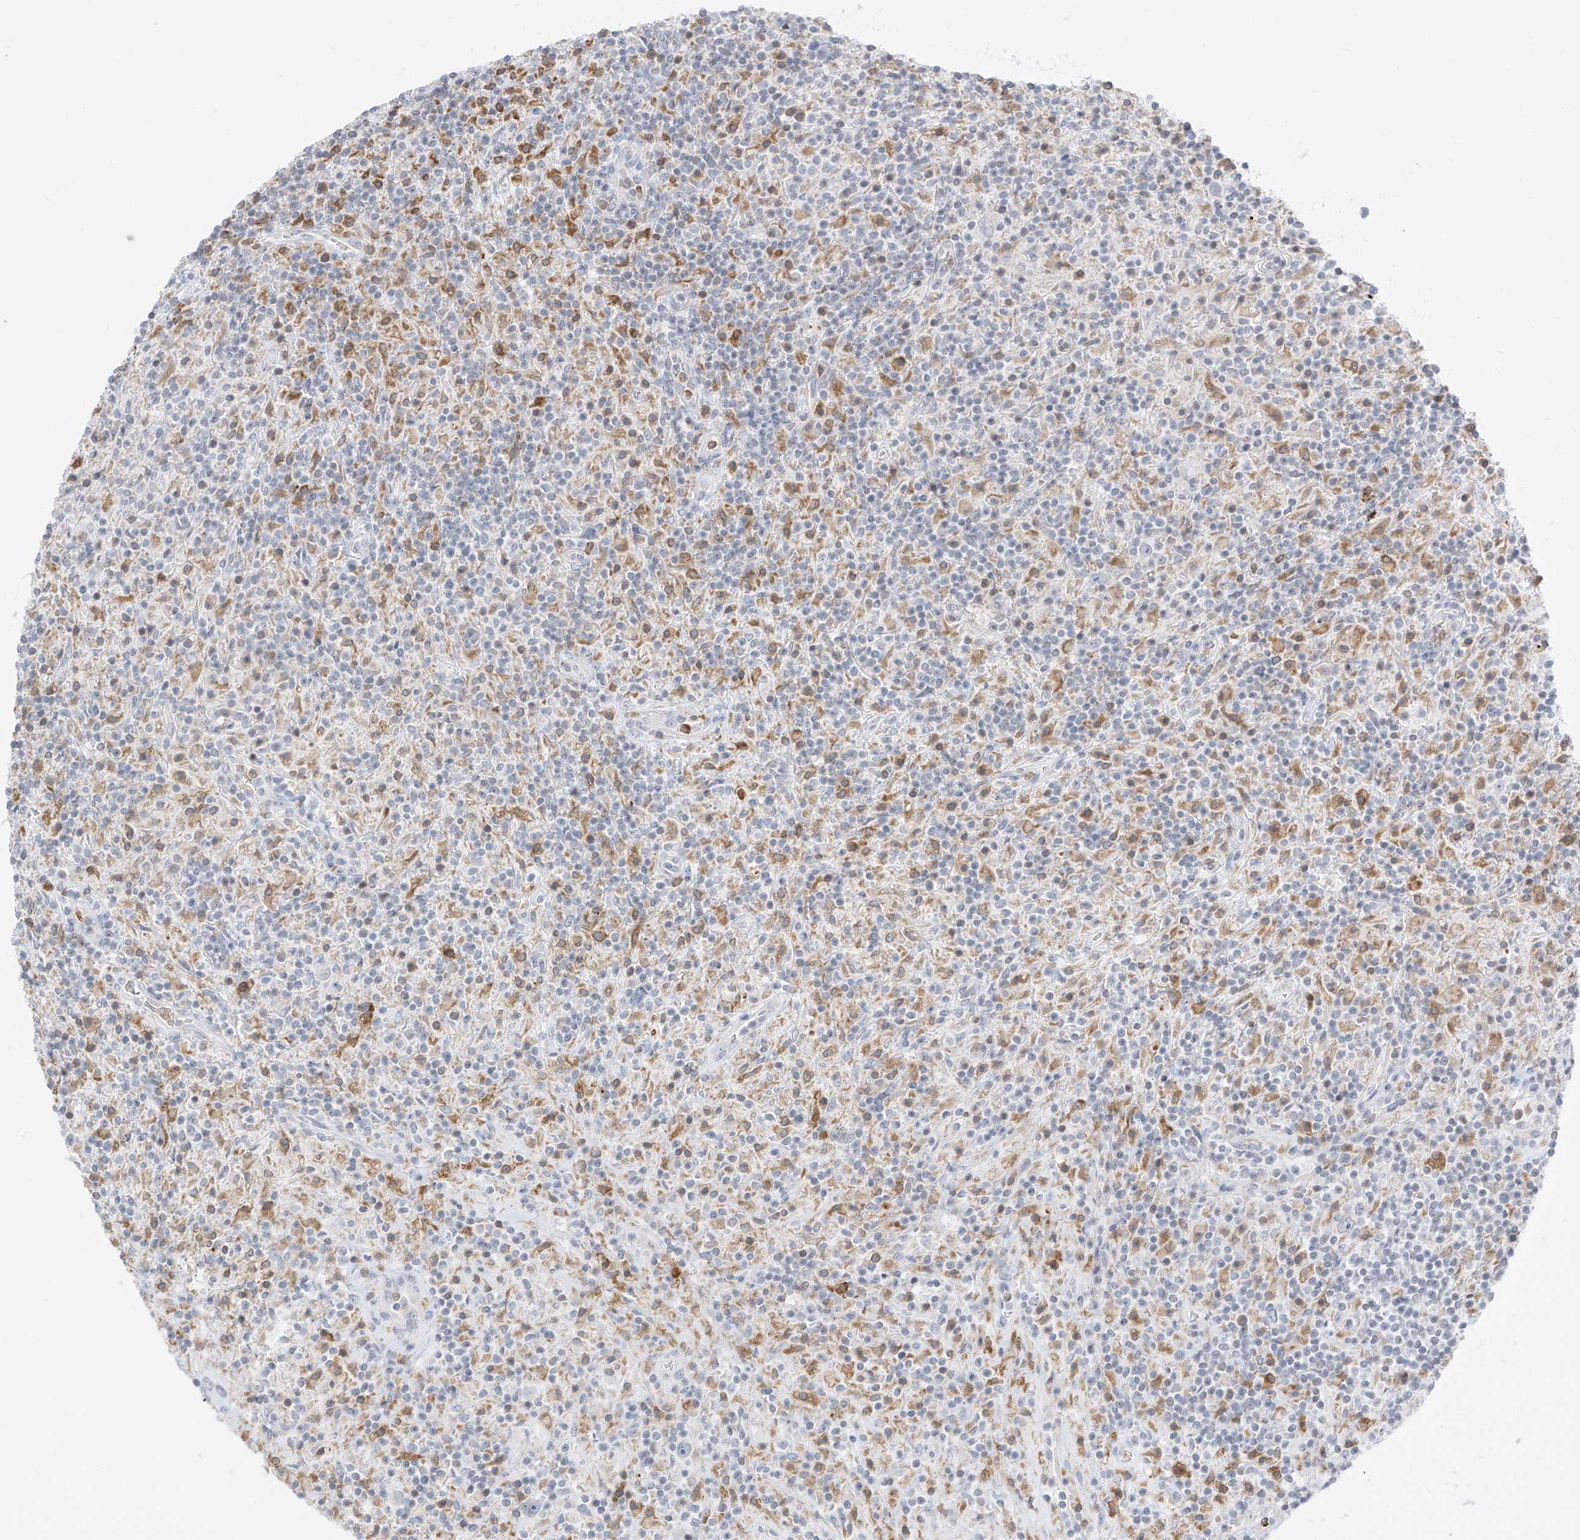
{"staining": {"intensity": "negative", "quantity": "none", "location": "none"}, "tissue": "lymphoma", "cell_type": "Tumor cells", "image_type": "cancer", "snomed": [{"axis": "morphology", "description": "Hodgkin's disease, NOS"}, {"axis": "topography", "description": "Lymph node"}], "caption": "A high-resolution image shows immunohistochemistry staining of lymphoma, which exhibits no significant staining in tumor cells. Nuclei are stained in blue.", "gene": "TBXAS1", "patient": {"sex": "male", "age": 70}}